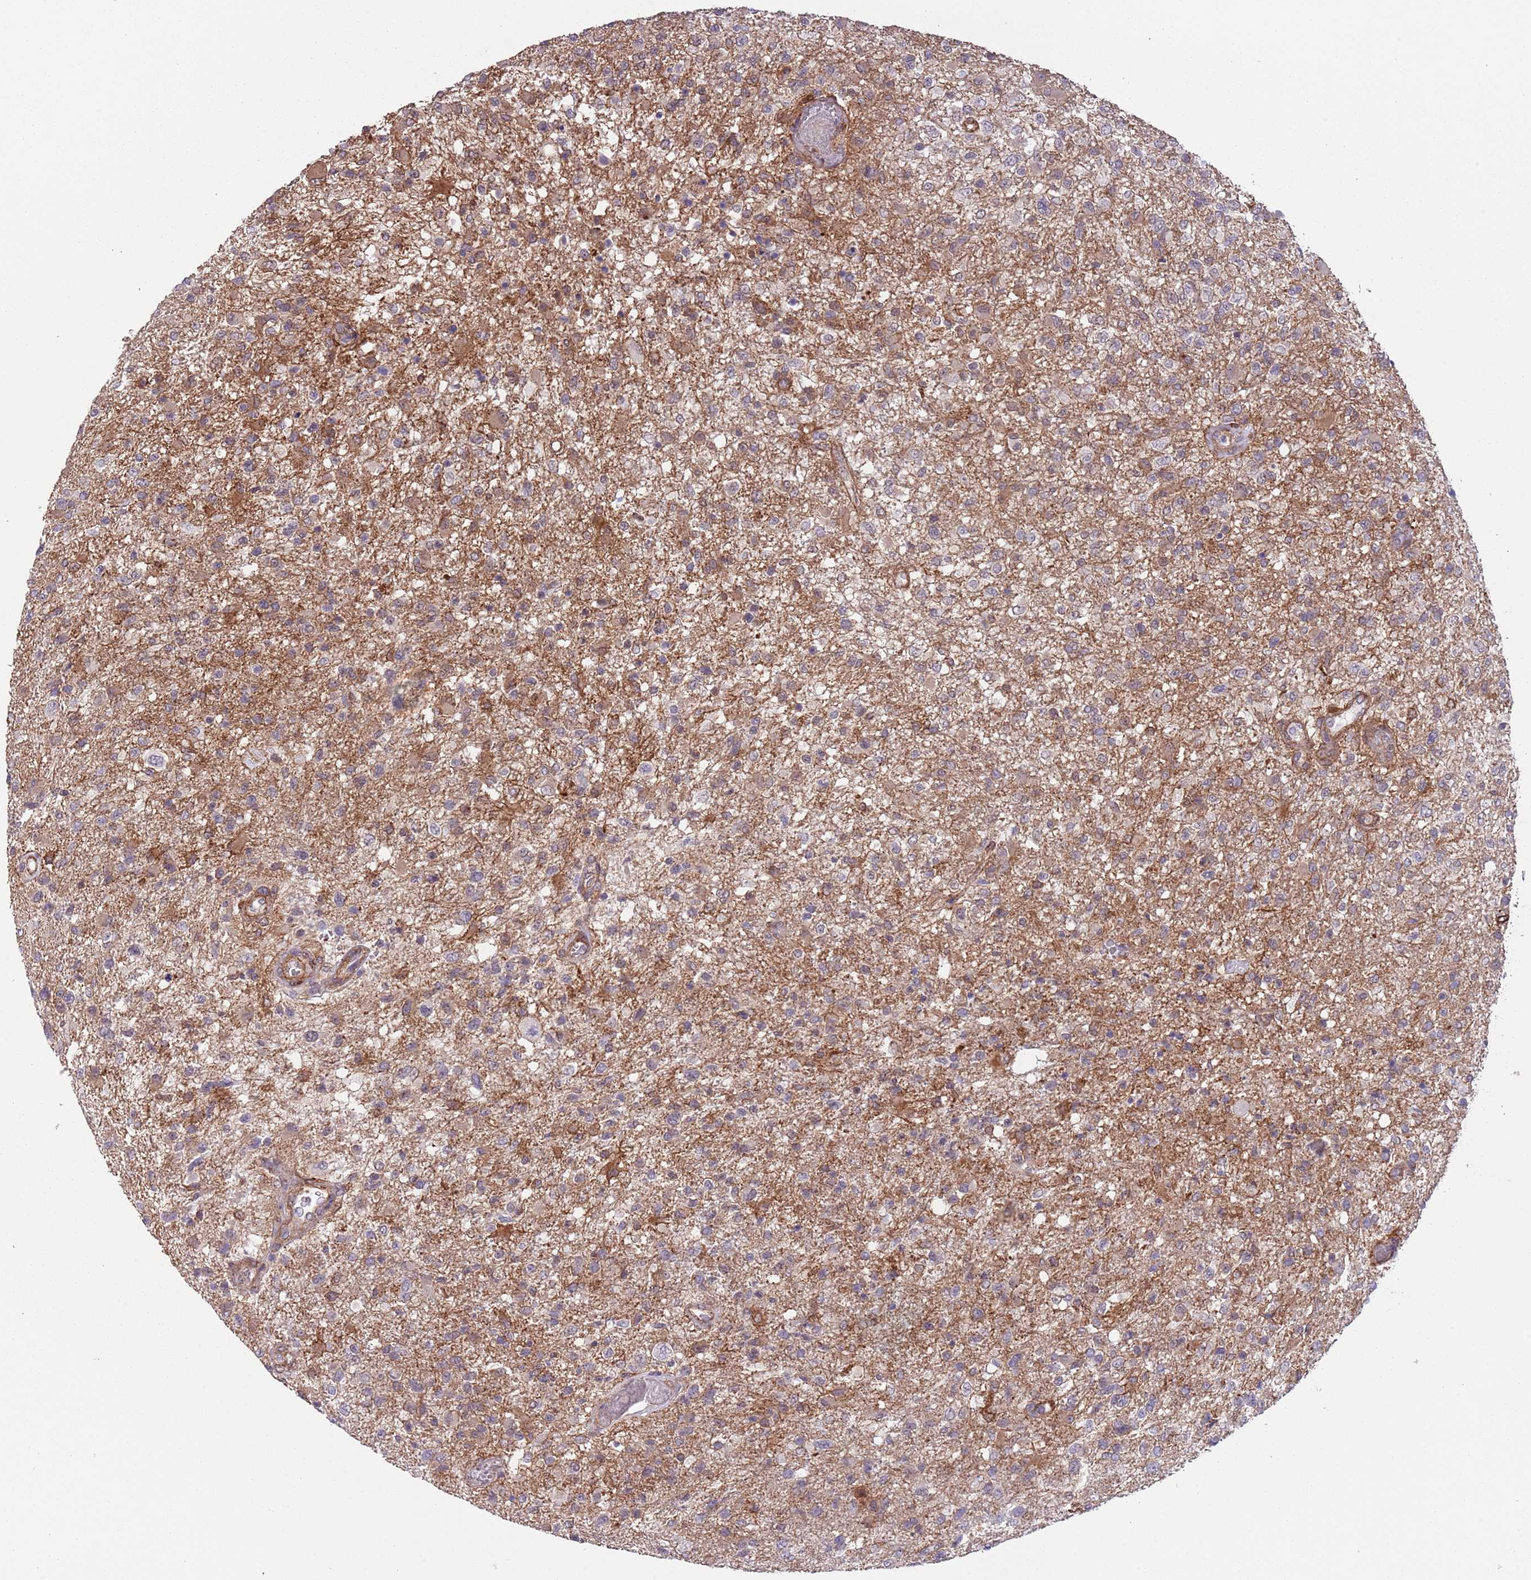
{"staining": {"intensity": "weak", "quantity": "<25%", "location": "cytoplasmic/membranous"}, "tissue": "glioma", "cell_type": "Tumor cells", "image_type": "cancer", "snomed": [{"axis": "morphology", "description": "Glioma, malignant, High grade"}, {"axis": "topography", "description": "Brain"}], "caption": "Protein analysis of malignant glioma (high-grade) displays no significant expression in tumor cells.", "gene": "CREBZF", "patient": {"sex": "female", "age": 74}}